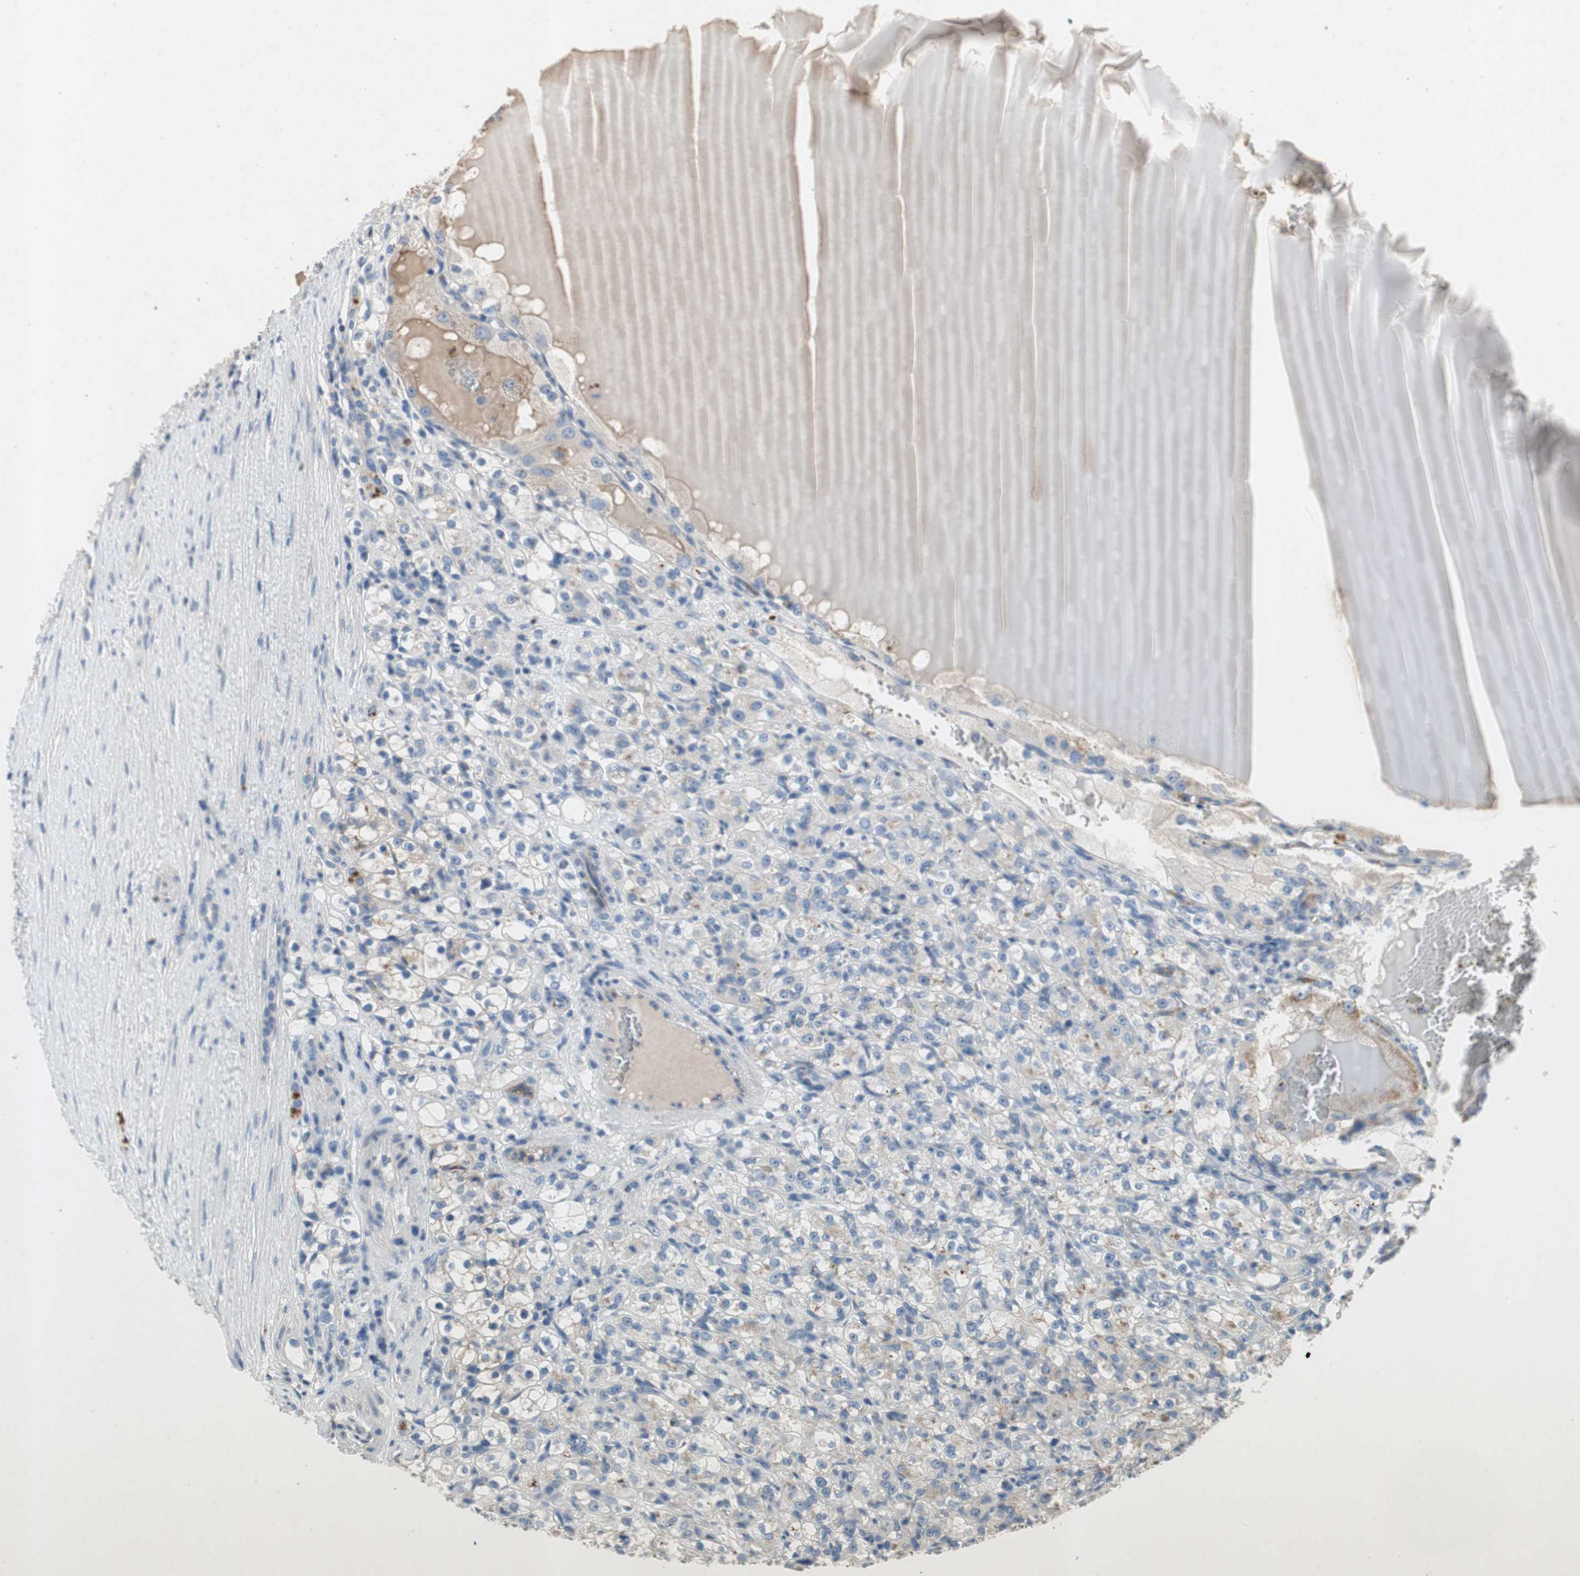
{"staining": {"intensity": "weak", "quantity": "<25%", "location": "cytoplasmic/membranous"}, "tissue": "renal cancer", "cell_type": "Tumor cells", "image_type": "cancer", "snomed": [{"axis": "morphology", "description": "Normal tissue, NOS"}, {"axis": "morphology", "description": "Adenocarcinoma, NOS"}, {"axis": "topography", "description": "Kidney"}], "caption": "Immunohistochemistry micrograph of neoplastic tissue: human renal cancer stained with DAB (3,3'-diaminobenzidine) exhibits no significant protein staining in tumor cells.", "gene": "ALPL", "patient": {"sex": "male", "age": 61}}